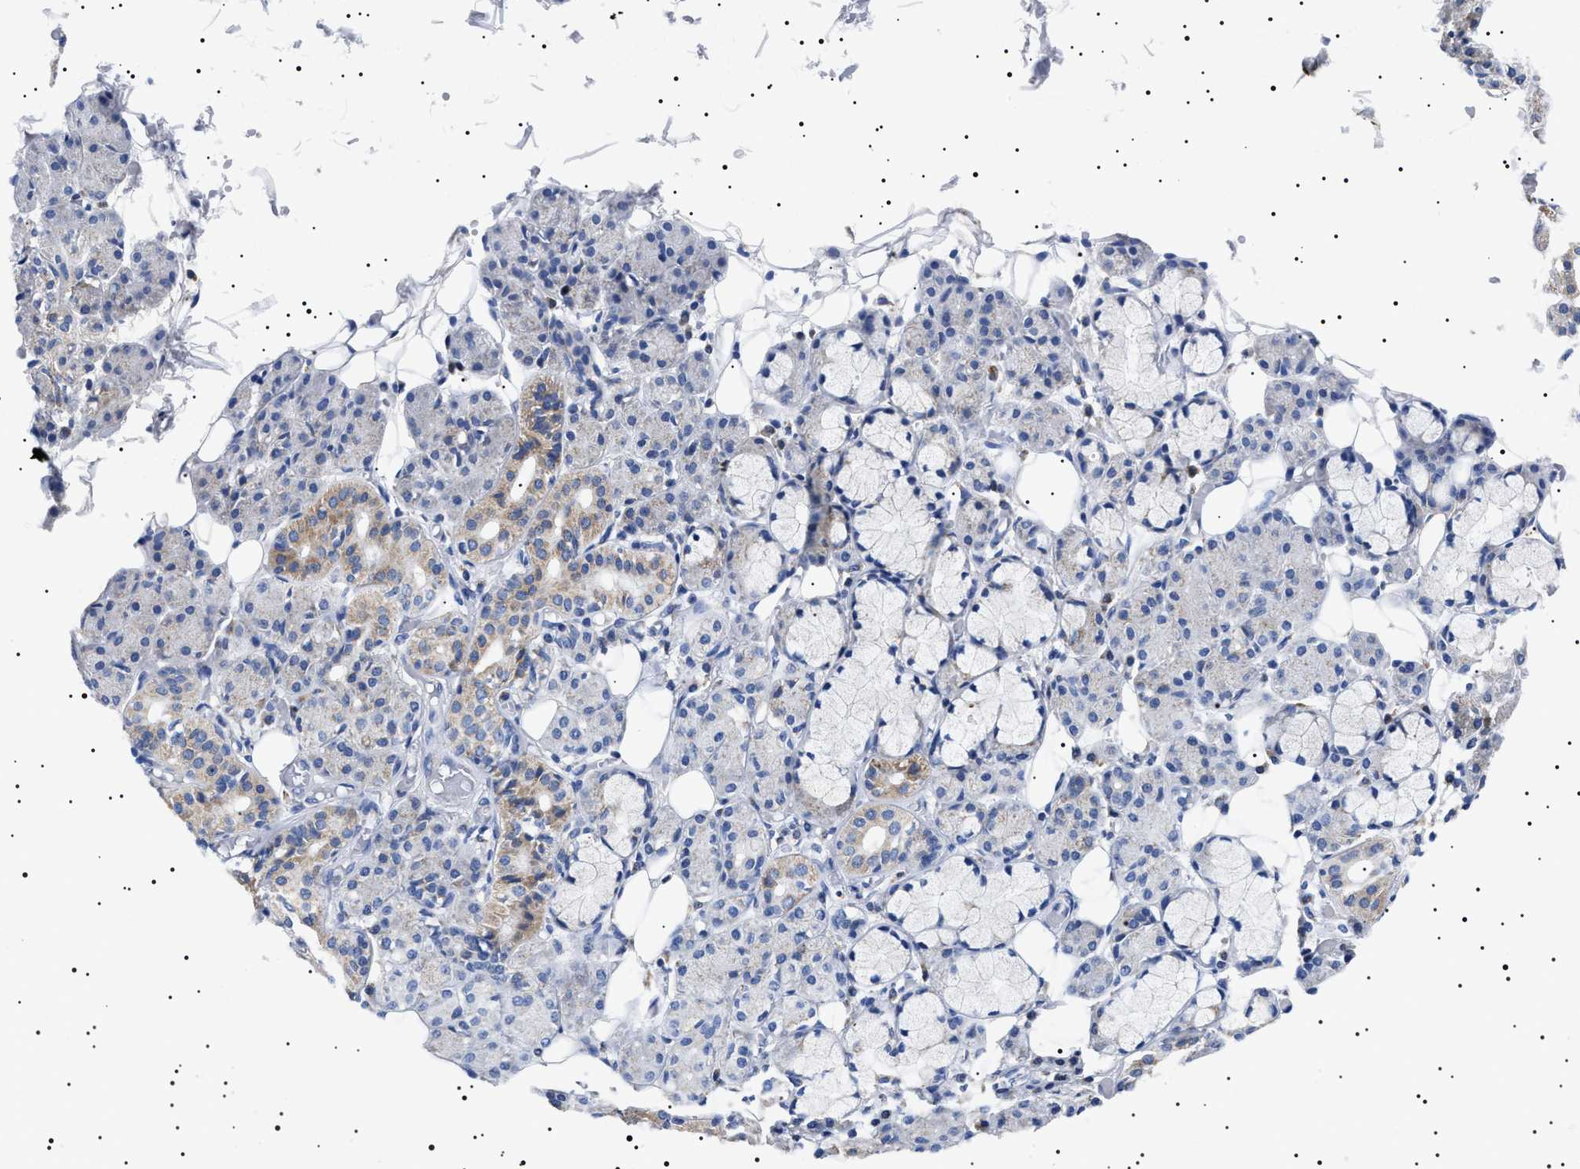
{"staining": {"intensity": "weak", "quantity": "<25%", "location": "cytoplasmic/membranous"}, "tissue": "salivary gland", "cell_type": "Glandular cells", "image_type": "normal", "snomed": [{"axis": "morphology", "description": "Normal tissue, NOS"}, {"axis": "topography", "description": "Salivary gland"}], "caption": "IHC histopathology image of benign salivary gland: human salivary gland stained with DAB demonstrates no significant protein expression in glandular cells. Brightfield microscopy of IHC stained with DAB (3,3'-diaminobenzidine) (brown) and hematoxylin (blue), captured at high magnification.", "gene": "CHRDL2", "patient": {"sex": "male", "age": 63}}